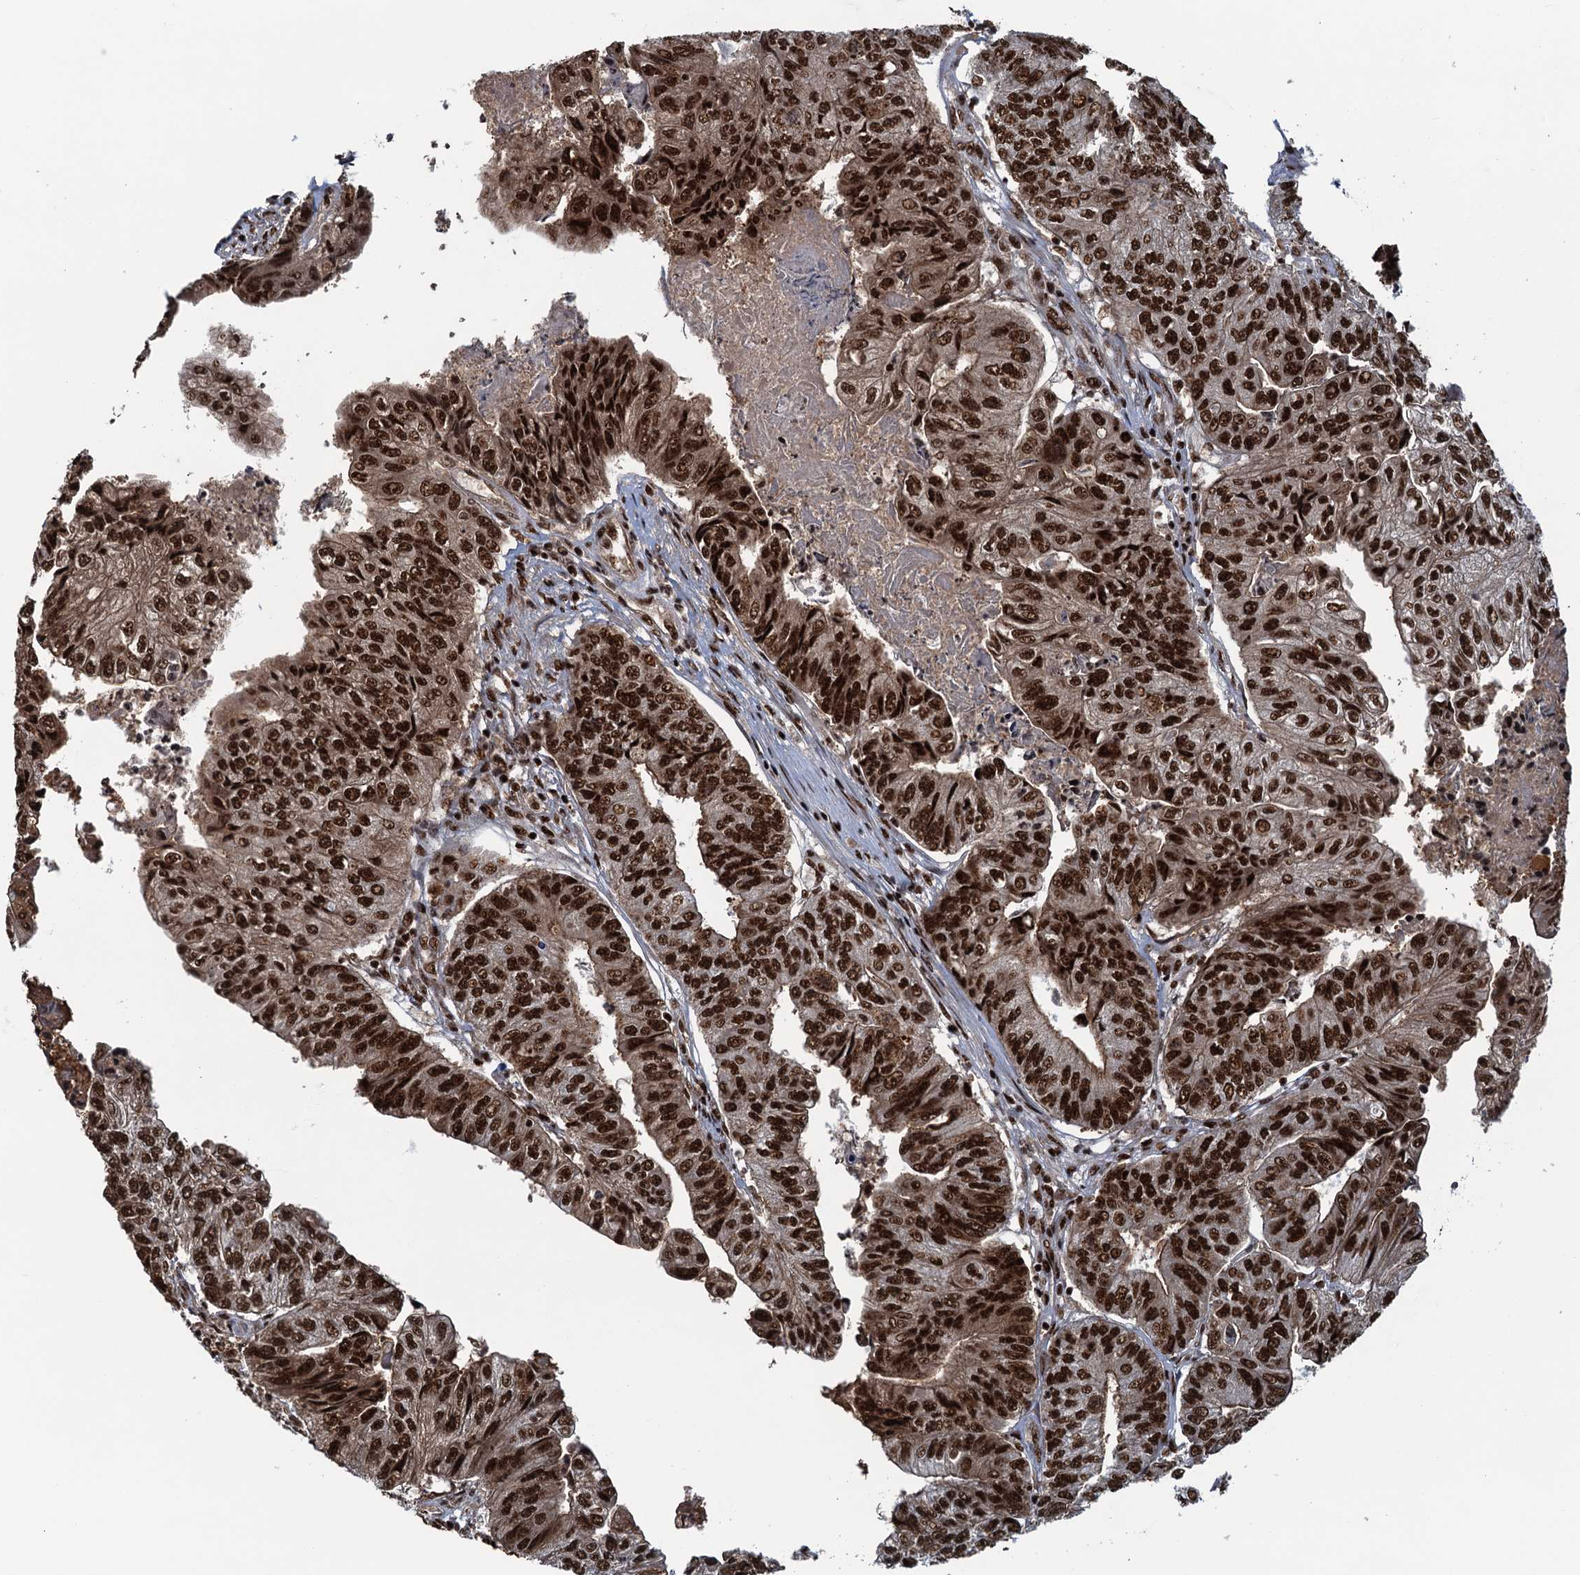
{"staining": {"intensity": "strong", "quantity": ">75%", "location": "nuclear"}, "tissue": "colorectal cancer", "cell_type": "Tumor cells", "image_type": "cancer", "snomed": [{"axis": "morphology", "description": "Adenocarcinoma, NOS"}, {"axis": "topography", "description": "Colon"}], "caption": "A brown stain shows strong nuclear positivity of a protein in human colorectal cancer tumor cells. (brown staining indicates protein expression, while blue staining denotes nuclei).", "gene": "ZC3H18", "patient": {"sex": "female", "age": 67}}